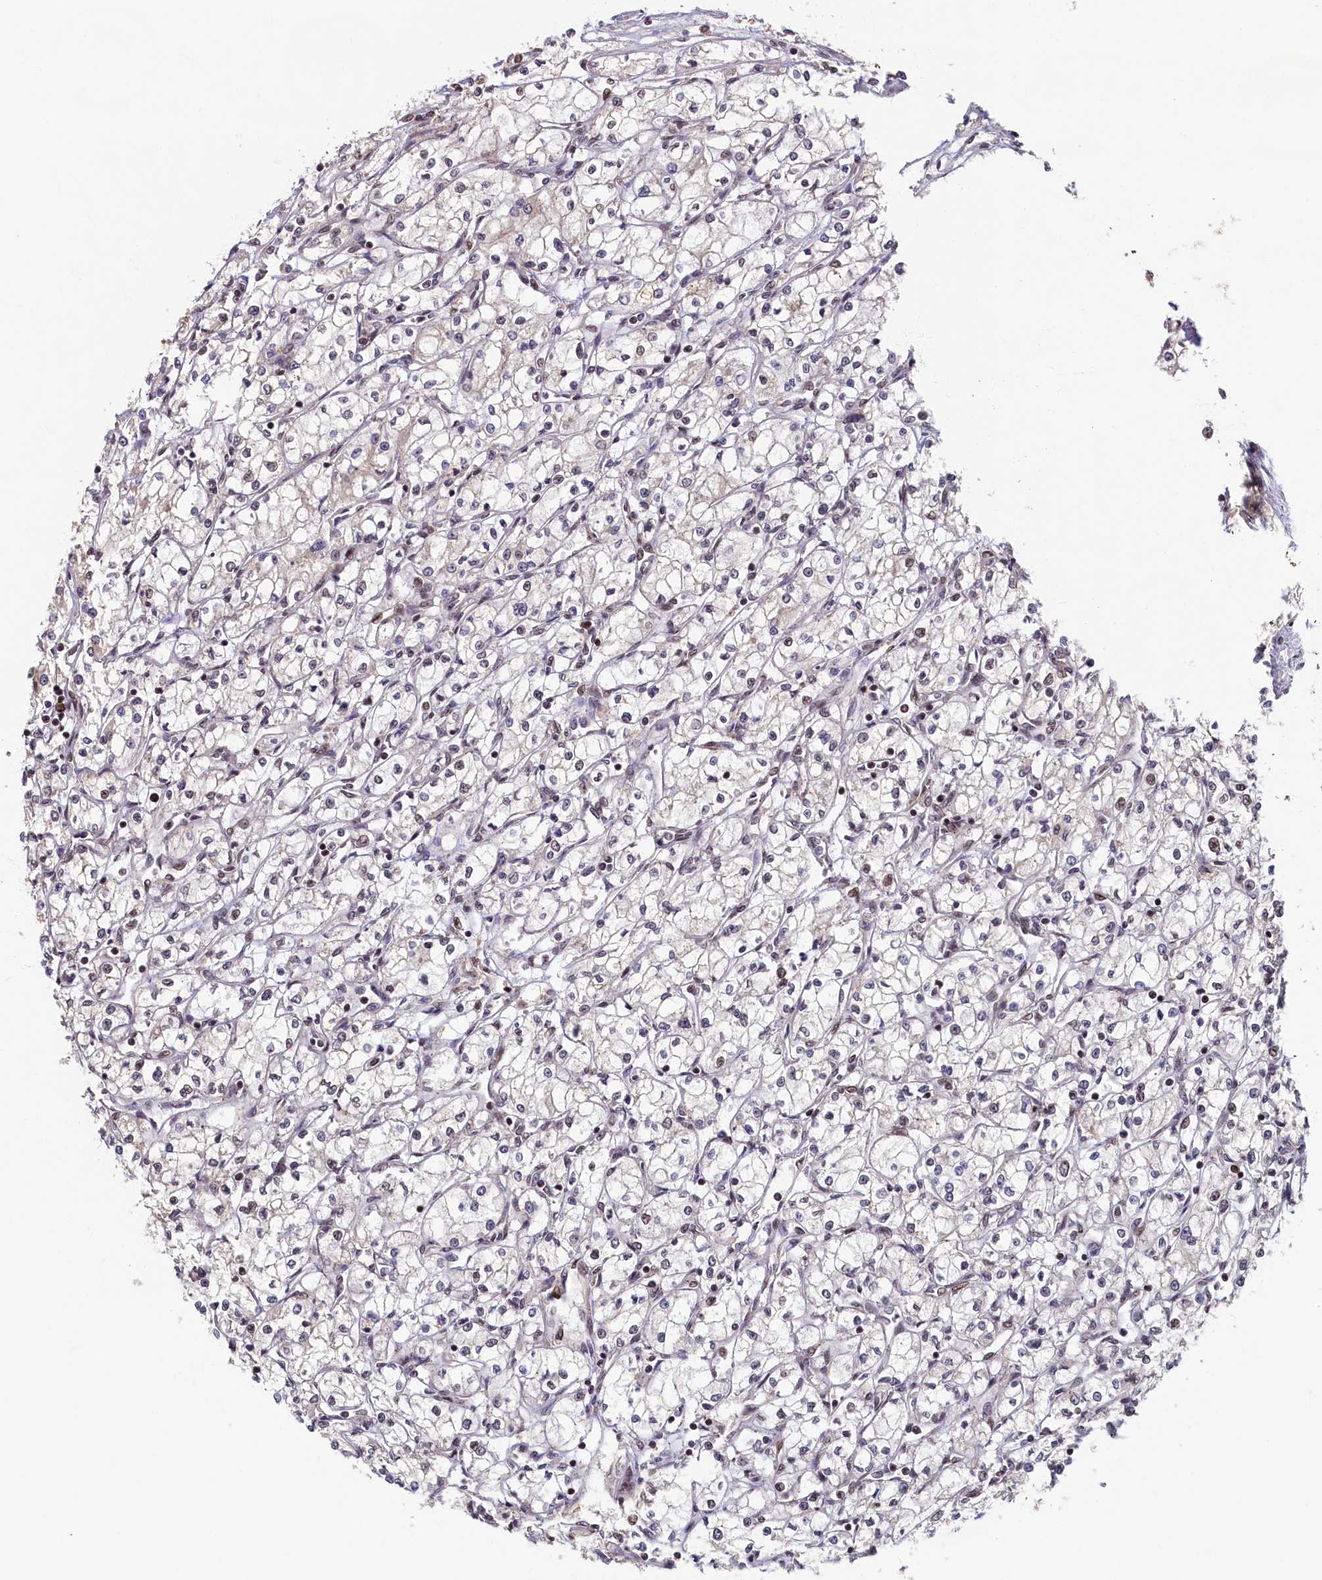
{"staining": {"intensity": "negative", "quantity": "none", "location": "none"}, "tissue": "renal cancer", "cell_type": "Tumor cells", "image_type": "cancer", "snomed": [{"axis": "morphology", "description": "Adenocarcinoma, NOS"}, {"axis": "topography", "description": "Kidney"}], "caption": "Photomicrograph shows no protein staining in tumor cells of renal cancer (adenocarcinoma) tissue.", "gene": "CKAP2L", "patient": {"sex": "male", "age": 59}}